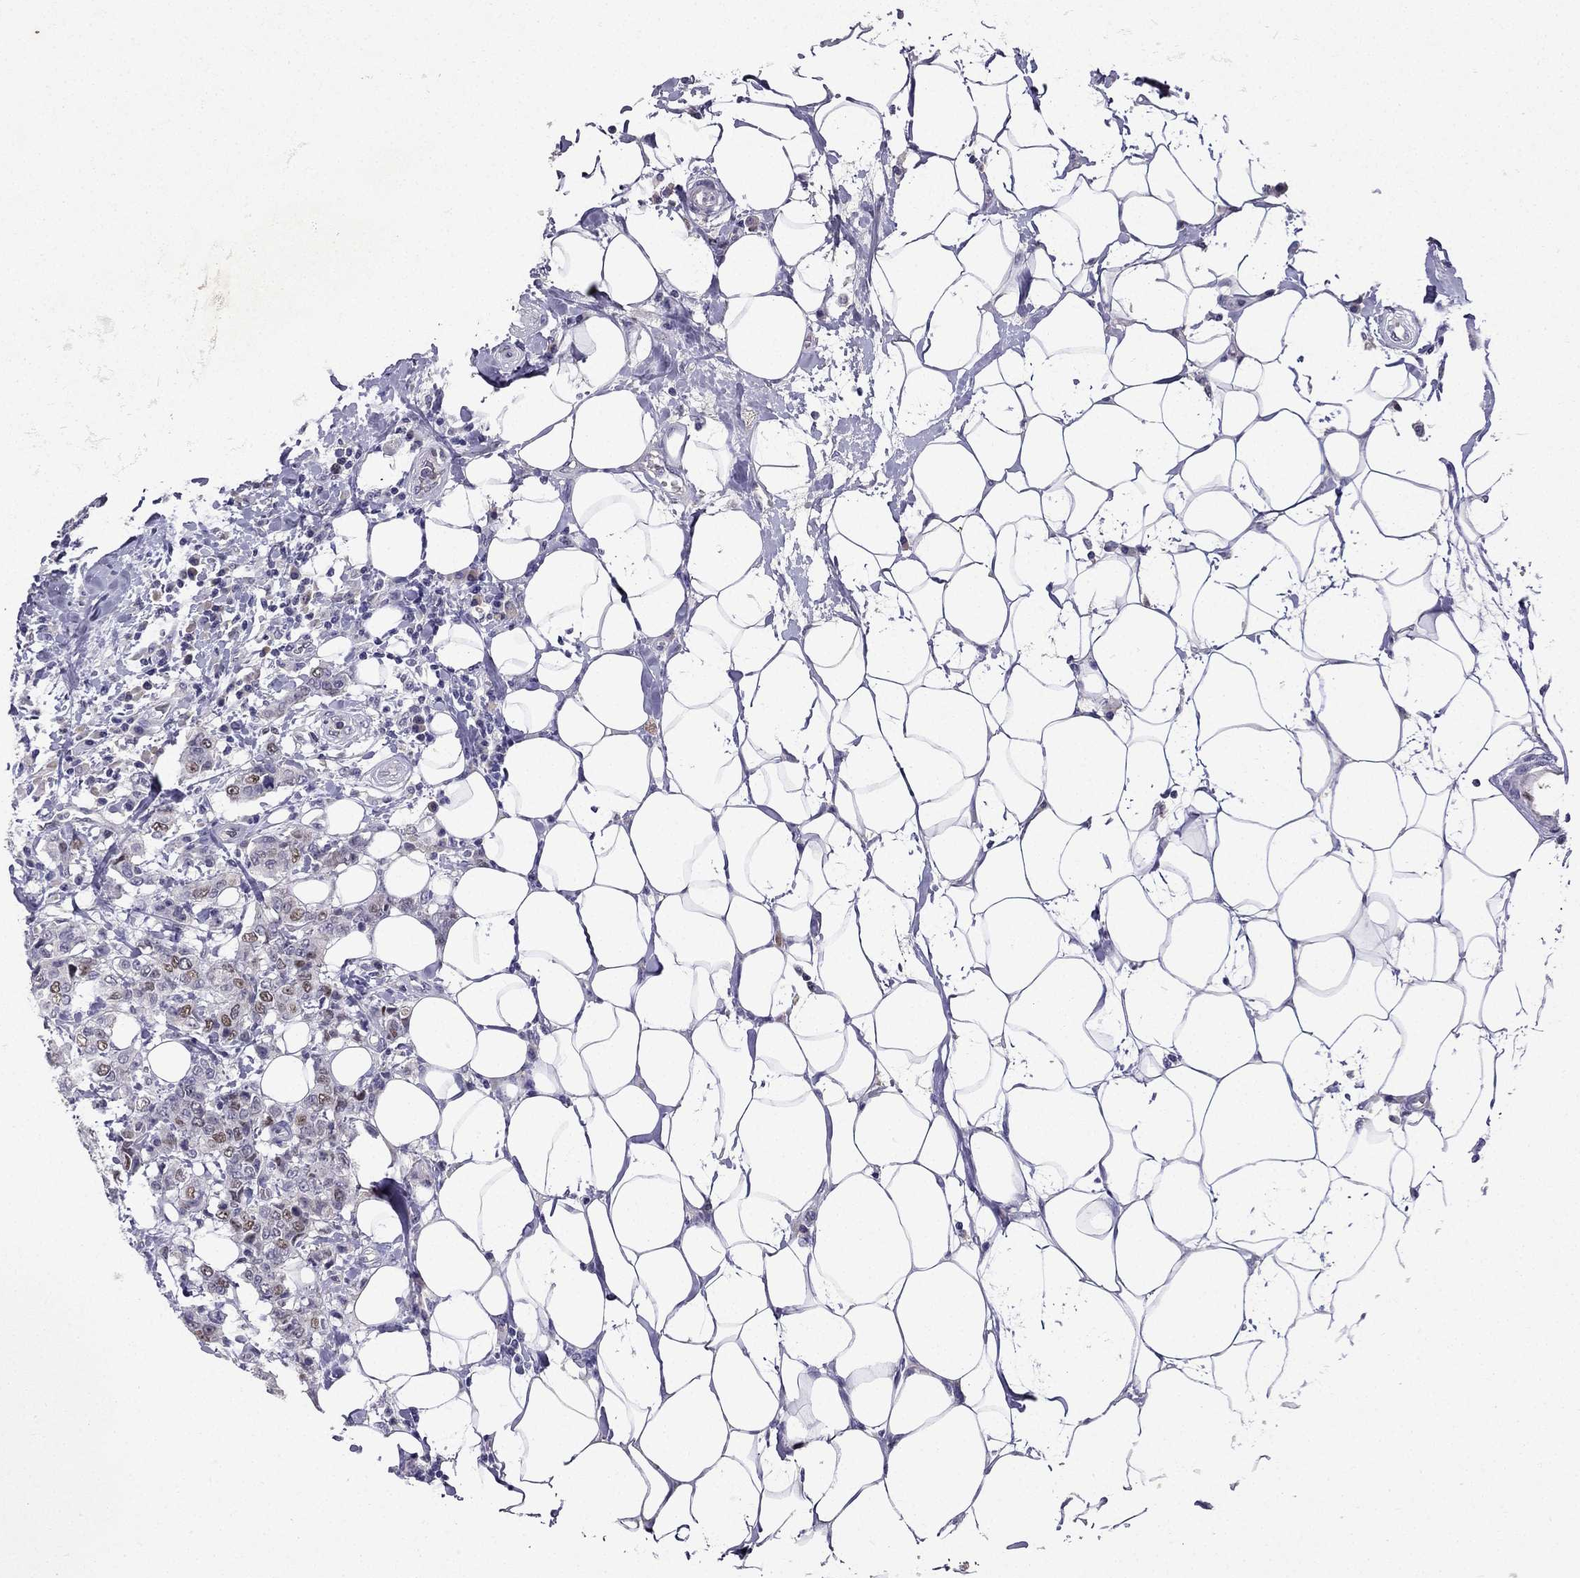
{"staining": {"intensity": "moderate", "quantity": "25%-75%", "location": "nuclear"}, "tissue": "breast cancer", "cell_type": "Tumor cells", "image_type": "cancer", "snomed": [{"axis": "morphology", "description": "Duct carcinoma"}, {"axis": "topography", "description": "Breast"}], "caption": "This is a photomicrograph of IHC staining of breast cancer, which shows moderate positivity in the nuclear of tumor cells.", "gene": "UHRF1", "patient": {"sex": "female", "age": 27}}